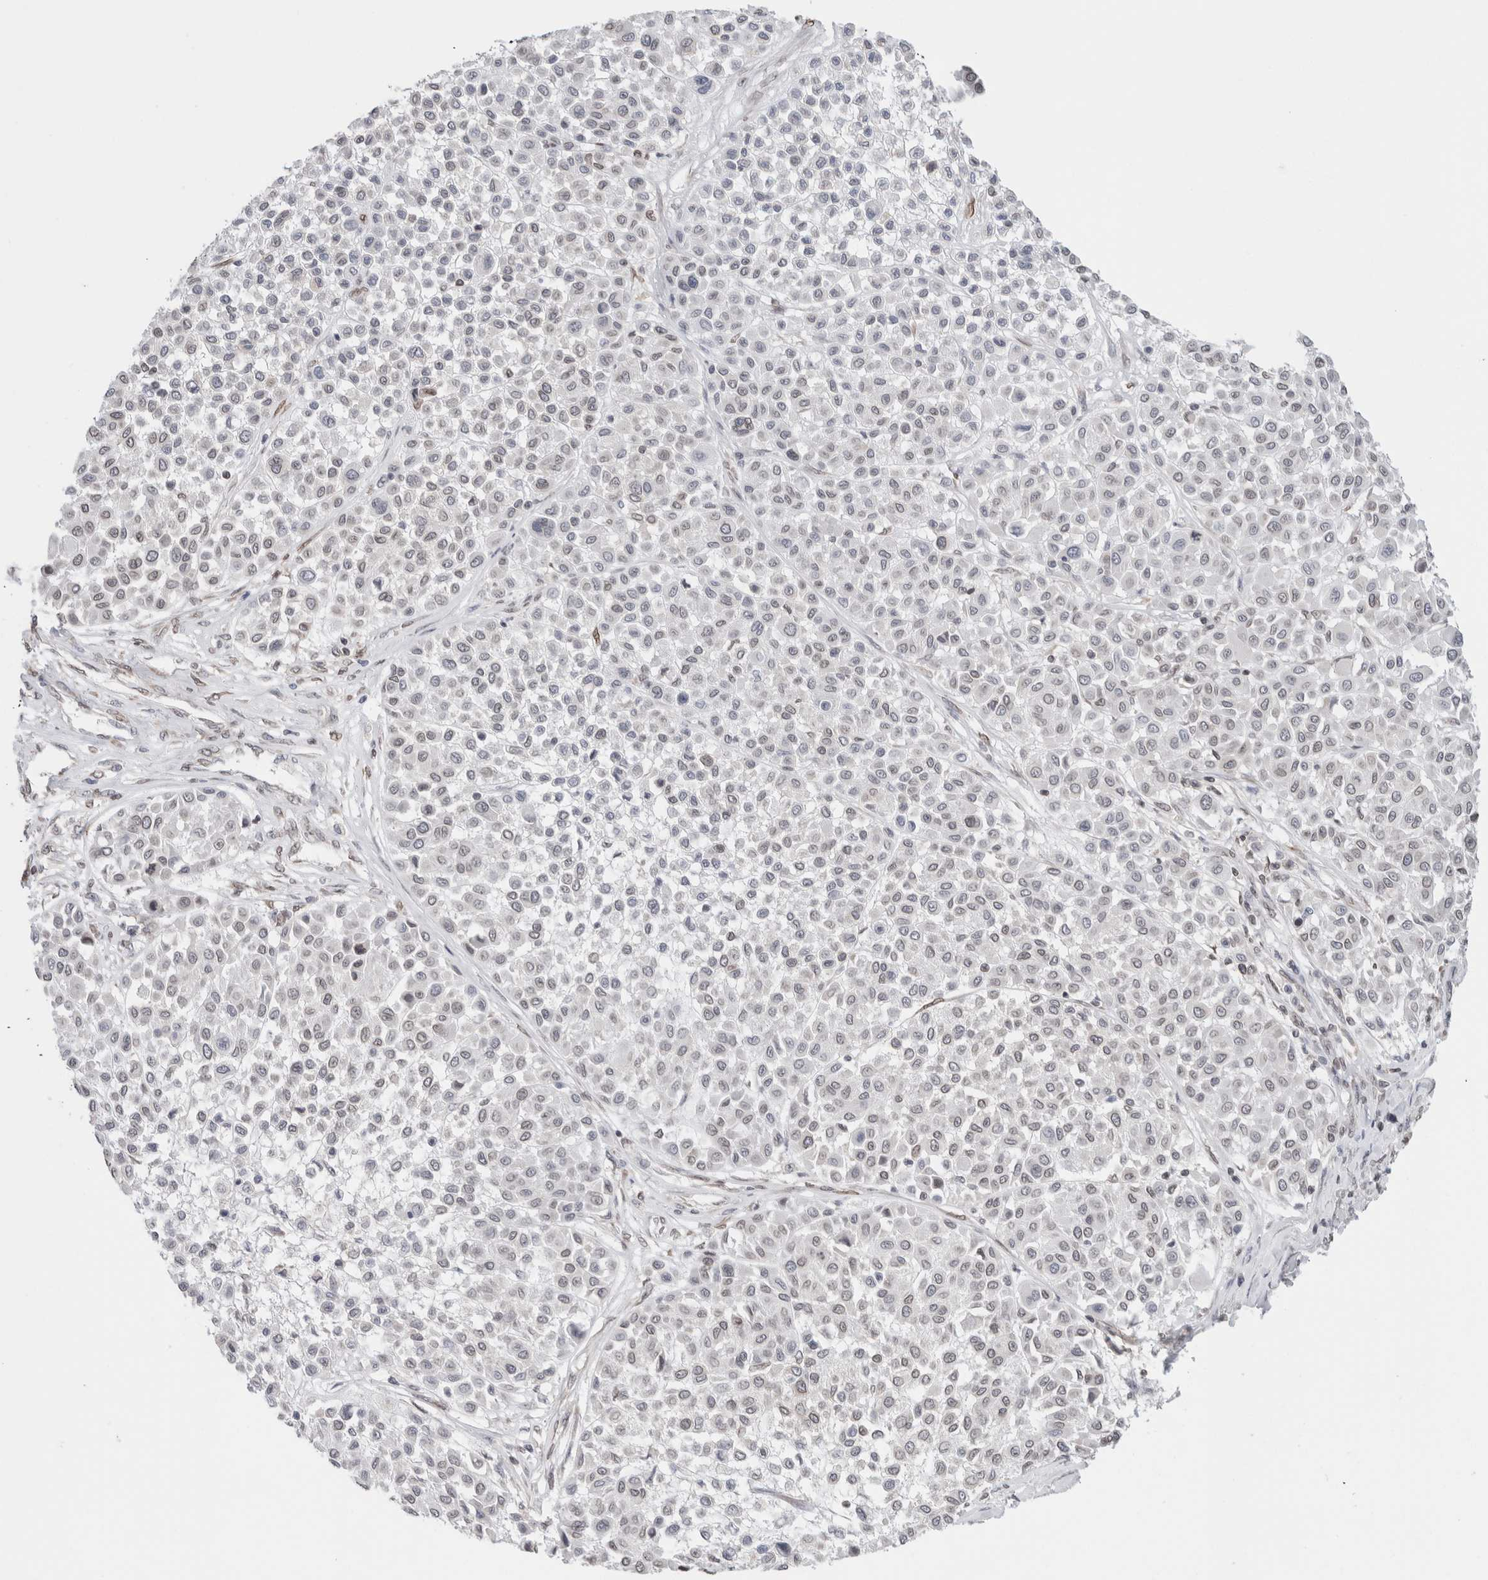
{"staining": {"intensity": "weak", "quantity": "<25%", "location": "cytoplasmic/membranous,nuclear"}, "tissue": "melanoma", "cell_type": "Tumor cells", "image_type": "cancer", "snomed": [{"axis": "morphology", "description": "Malignant melanoma, Metastatic site"}, {"axis": "topography", "description": "Soft tissue"}], "caption": "Immunohistochemical staining of malignant melanoma (metastatic site) exhibits no significant staining in tumor cells.", "gene": "RBMX2", "patient": {"sex": "male", "age": 41}}